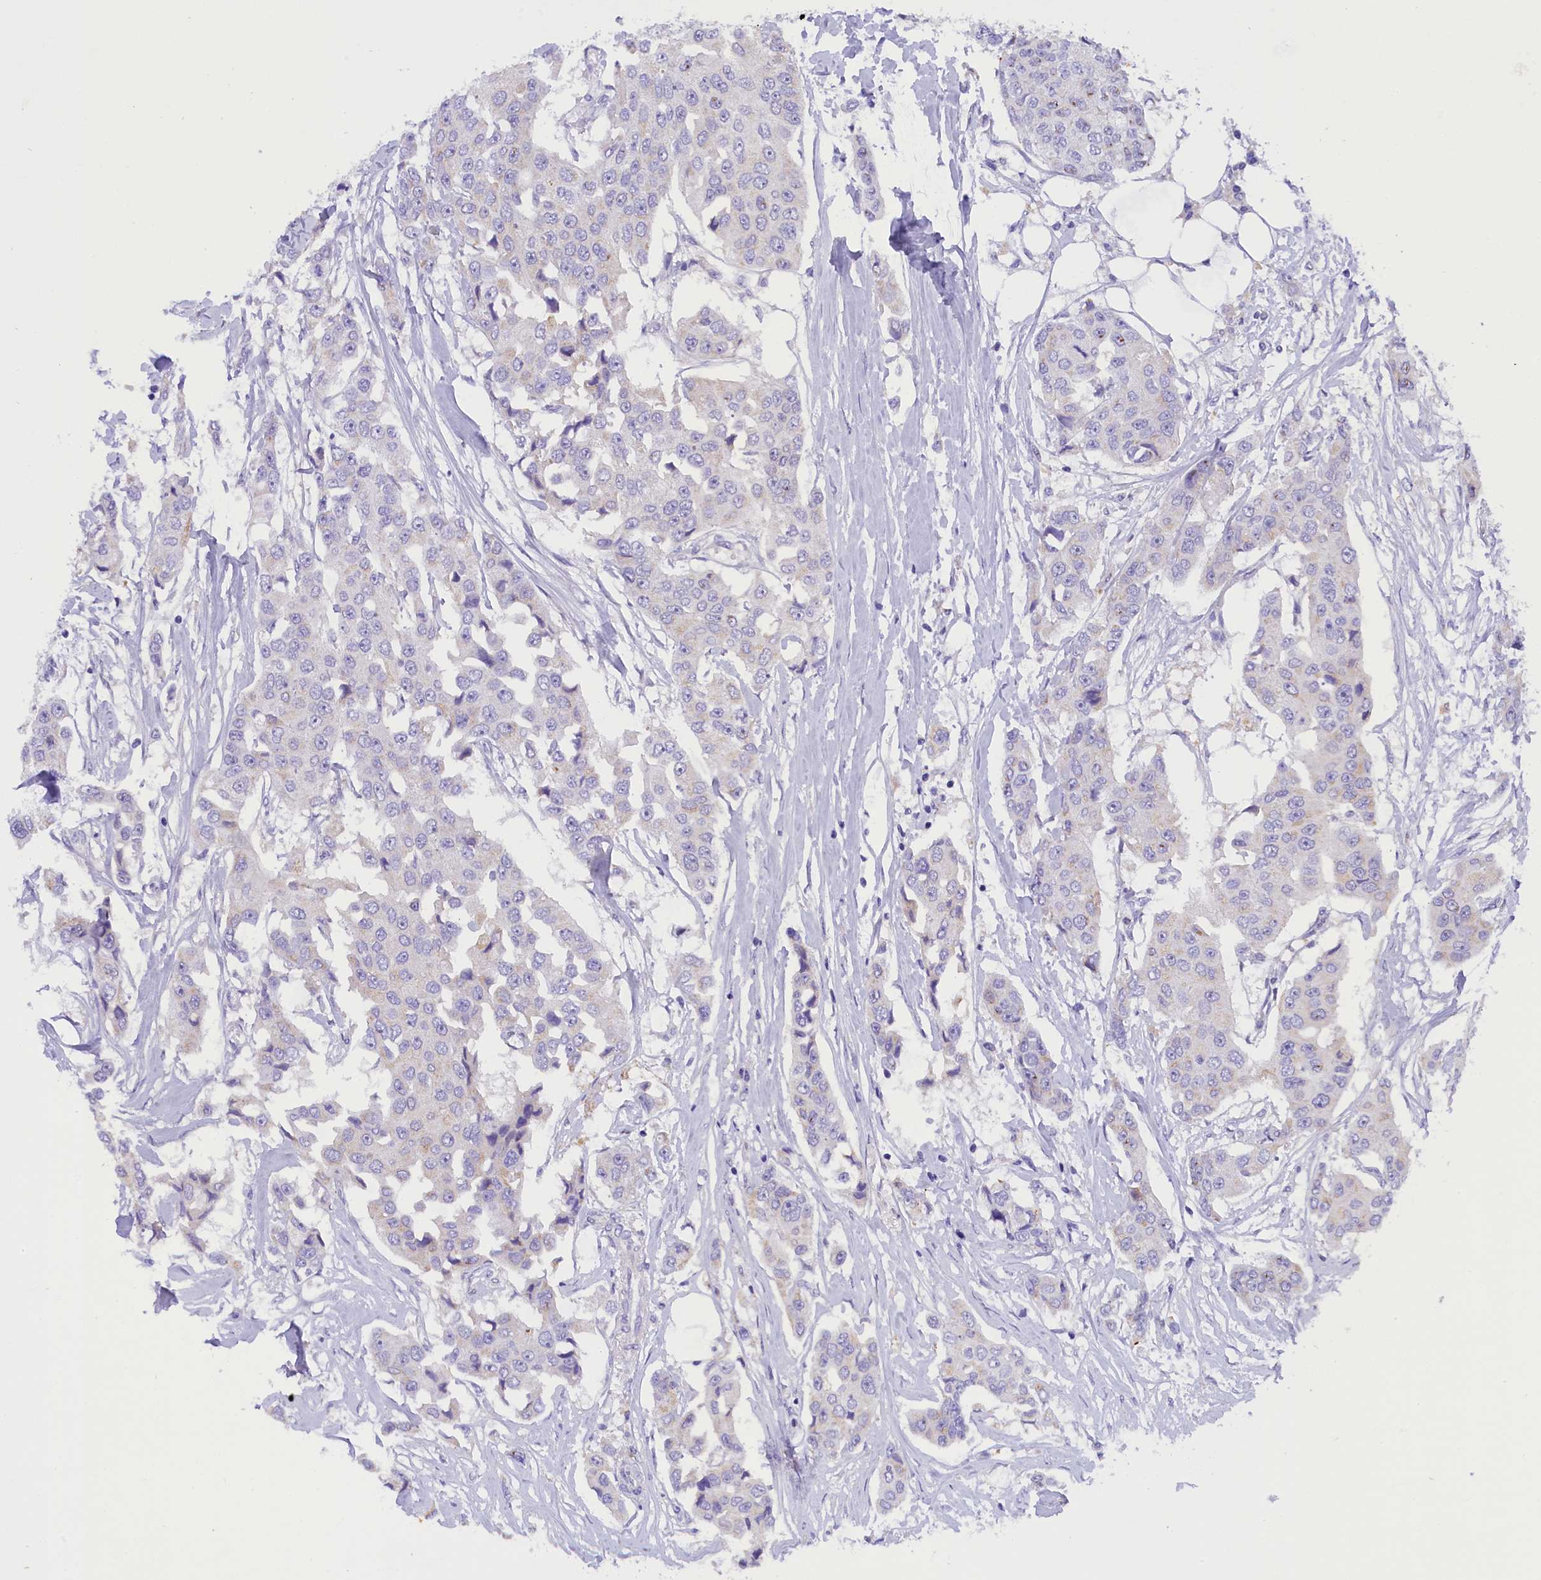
{"staining": {"intensity": "negative", "quantity": "none", "location": "none"}, "tissue": "breast cancer", "cell_type": "Tumor cells", "image_type": "cancer", "snomed": [{"axis": "morphology", "description": "Duct carcinoma"}, {"axis": "topography", "description": "Breast"}], "caption": "Immunohistochemistry (IHC) micrograph of human breast cancer (invasive ductal carcinoma) stained for a protein (brown), which reveals no staining in tumor cells.", "gene": "COL6A5", "patient": {"sex": "female", "age": 80}}